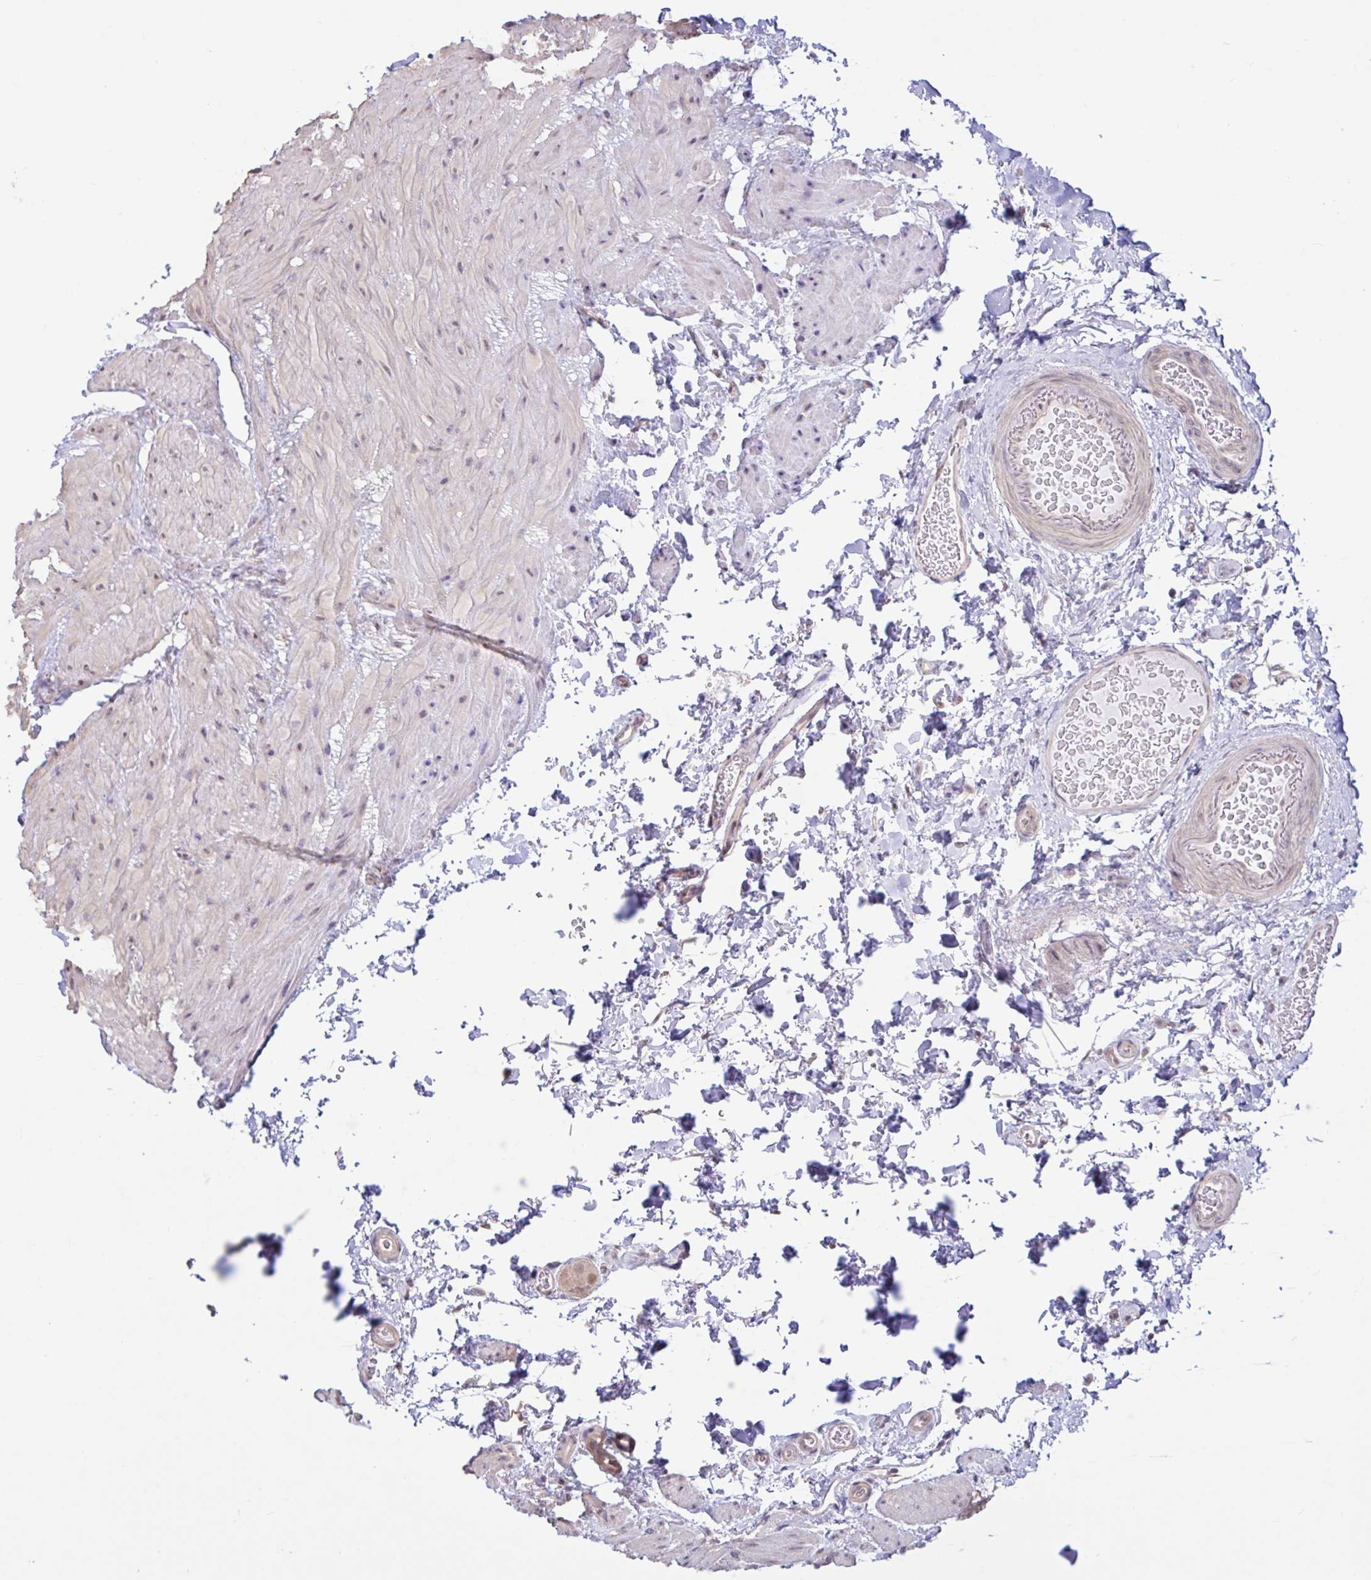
{"staining": {"intensity": "moderate", "quantity": "<25%", "location": "cytoplasmic/membranous"}, "tissue": "rectum", "cell_type": "Glandular cells", "image_type": "normal", "snomed": [{"axis": "morphology", "description": "Normal tissue, NOS"}, {"axis": "topography", "description": "Rectum"}], "caption": "A histopathology image of rectum stained for a protein demonstrates moderate cytoplasmic/membranous brown staining in glandular cells.", "gene": "HYPK", "patient": {"sex": "female", "age": 69}}